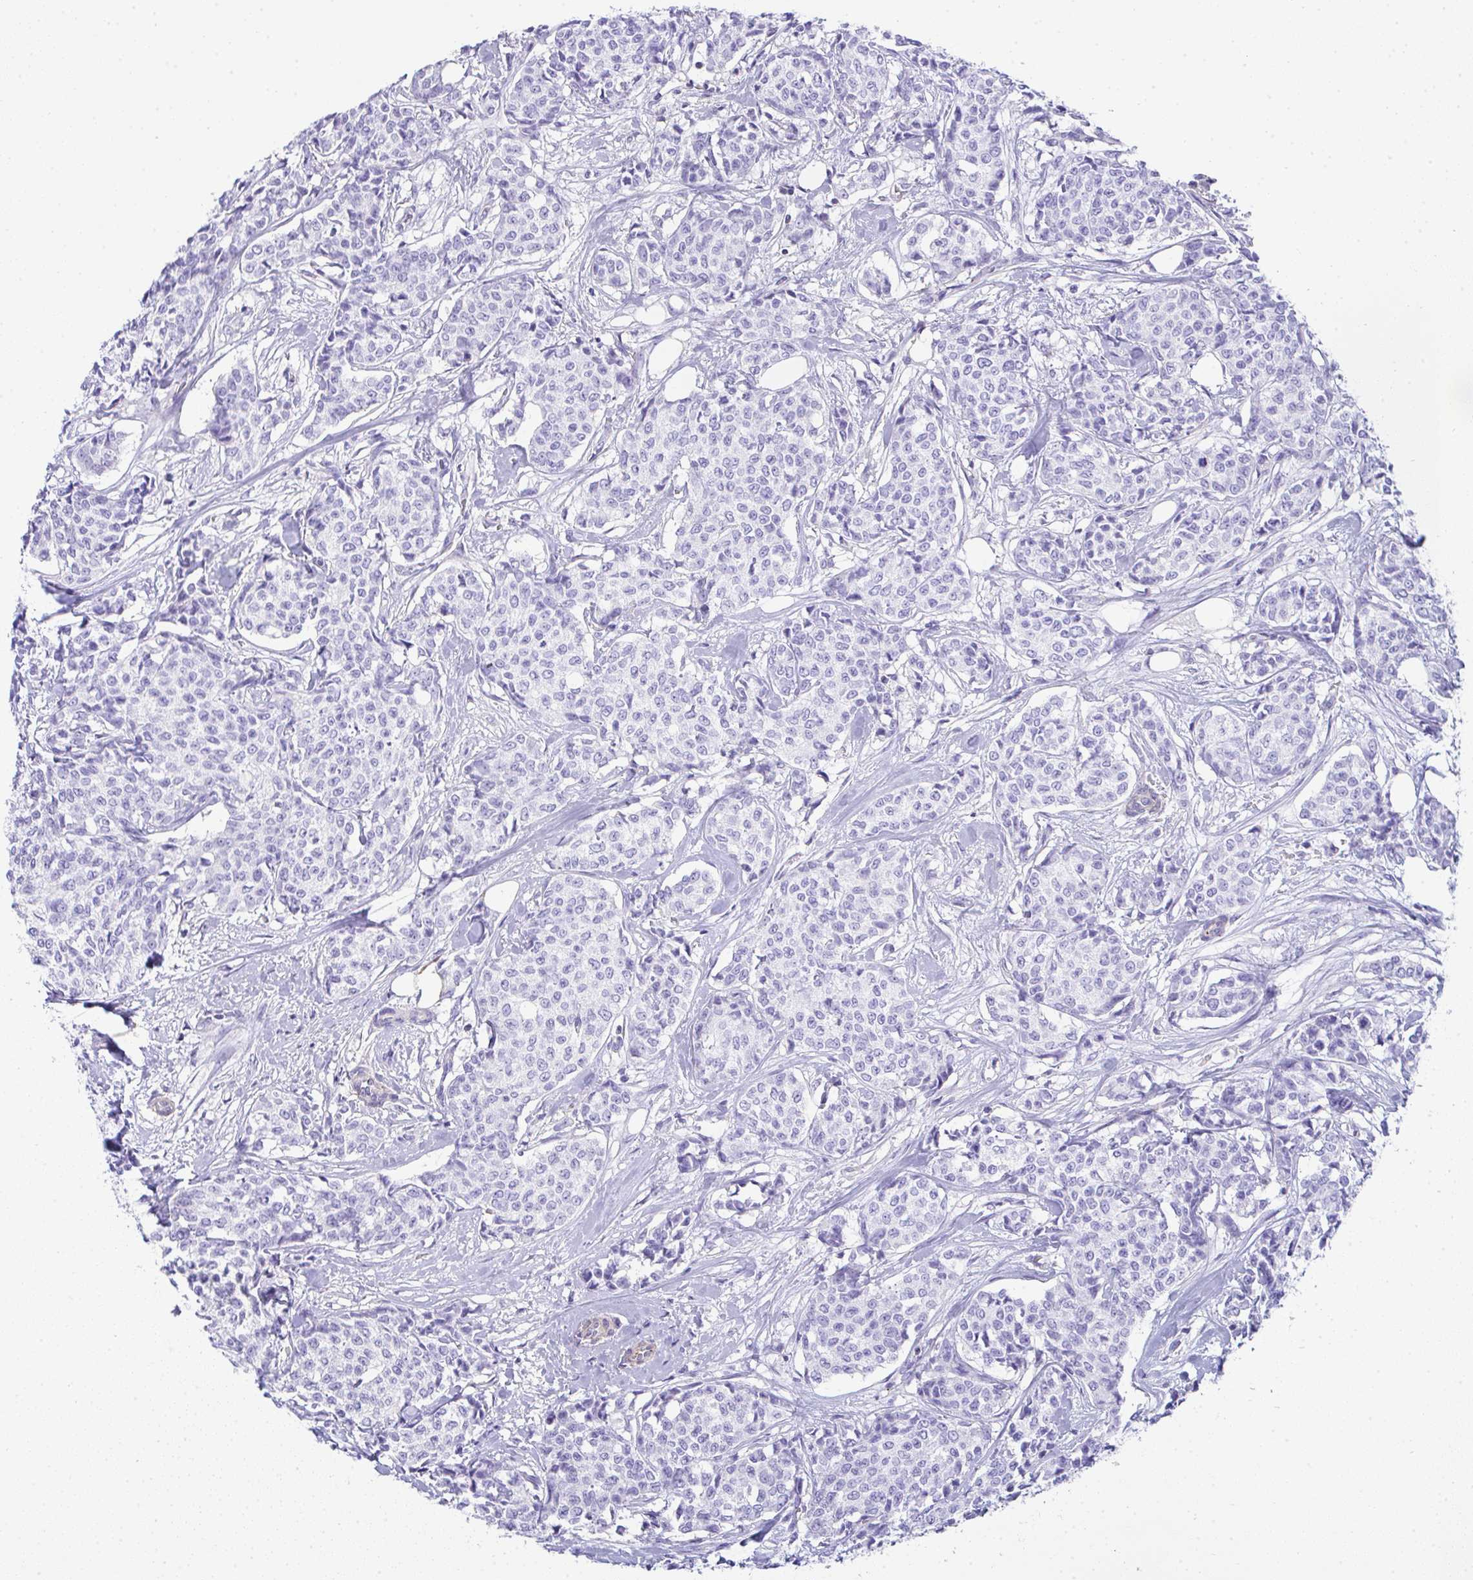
{"staining": {"intensity": "negative", "quantity": "none", "location": "none"}, "tissue": "breast cancer", "cell_type": "Tumor cells", "image_type": "cancer", "snomed": [{"axis": "morphology", "description": "Duct carcinoma"}, {"axis": "topography", "description": "Breast"}], "caption": "Photomicrograph shows no protein staining in tumor cells of breast intraductal carcinoma tissue.", "gene": "TNFAIP8", "patient": {"sex": "female", "age": 91}}